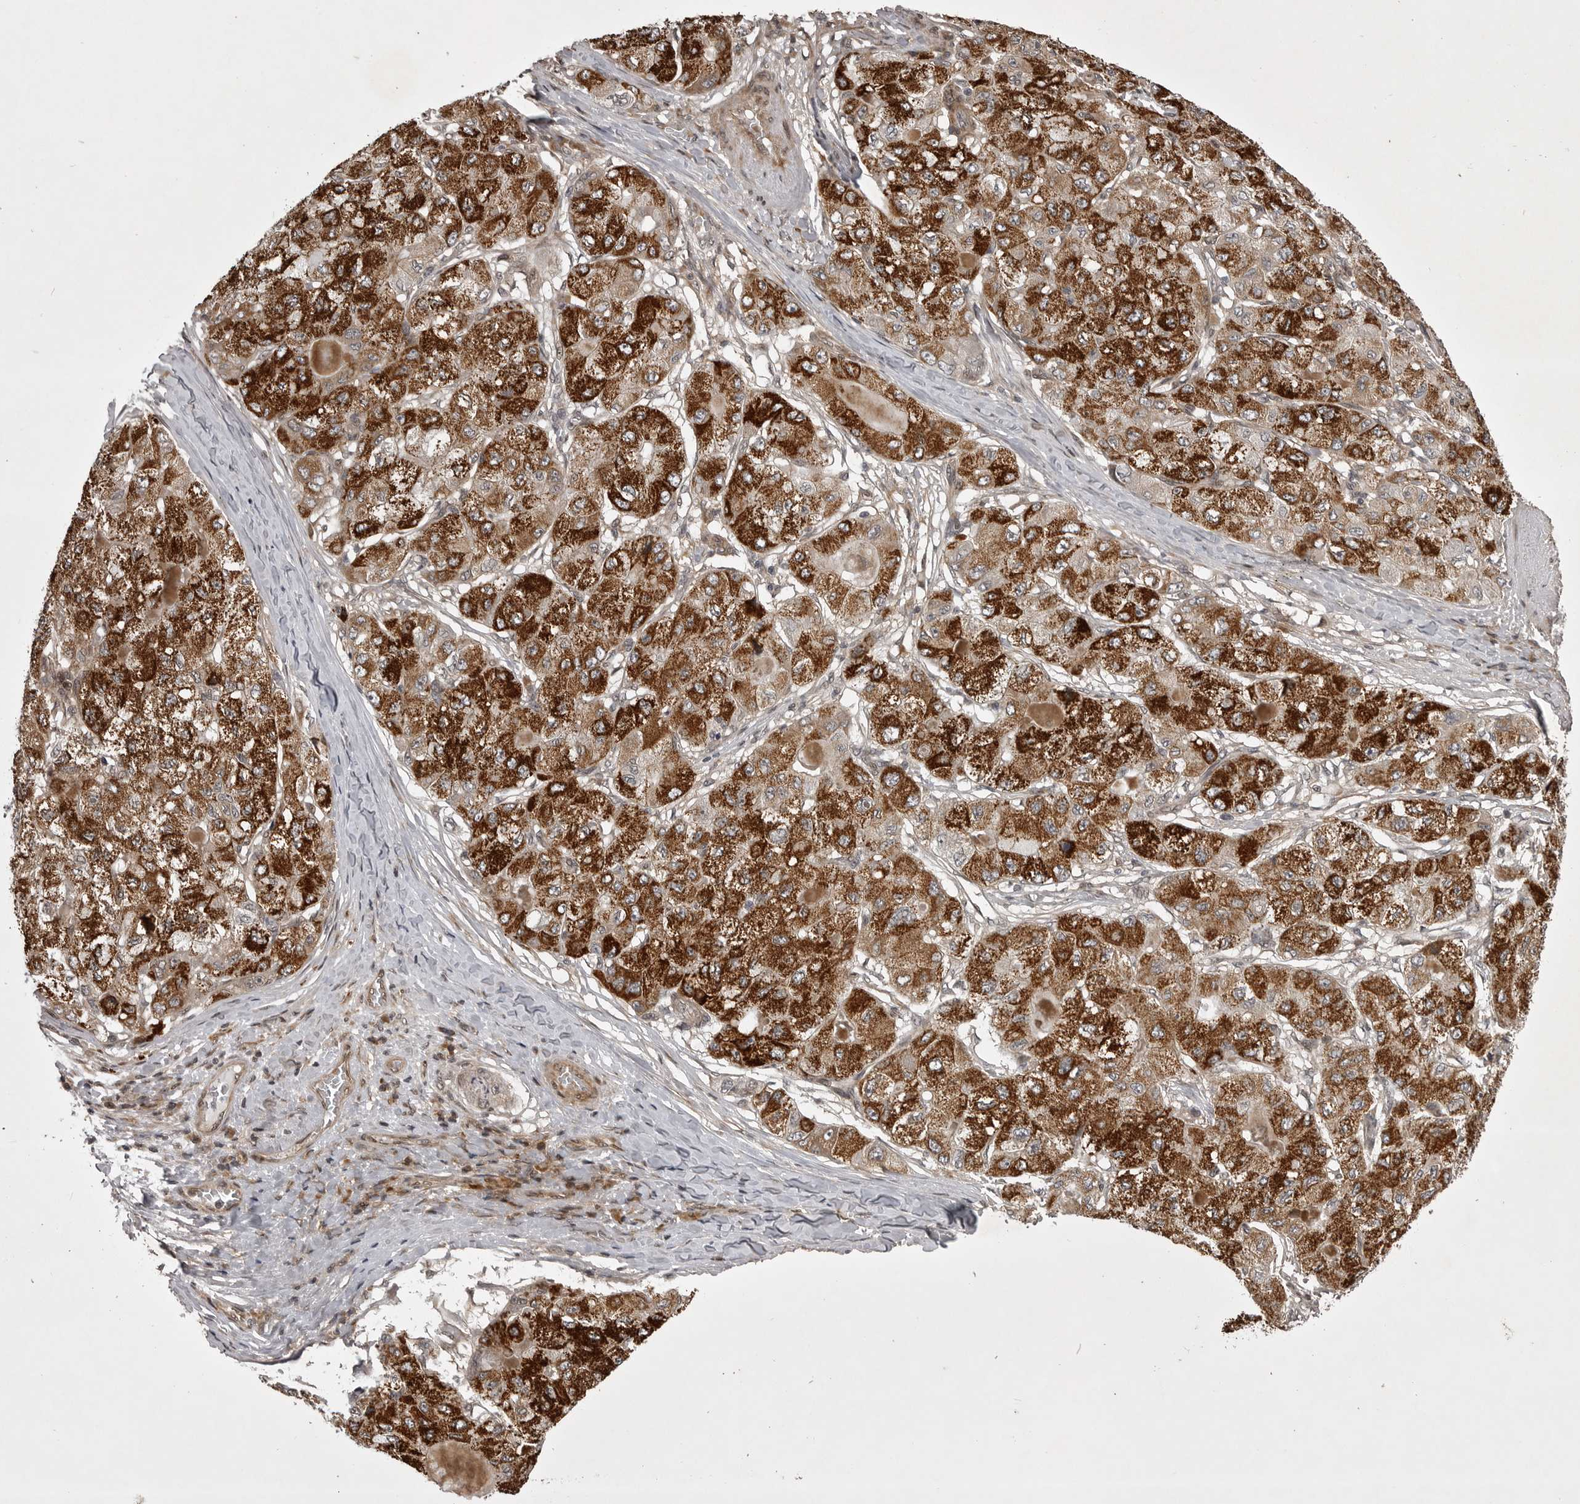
{"staining": {"intensity": "strong", "quantity": ">75%", "location": "cytoplasmic/membranous"}, "tissue": "liver cancer", "cell_type": "Tumor cells", "image_type": "cancer", "snomed": [{"axis": "morphology", "description": "Carcinoma, Hepatocellular, NOS"}, {"axis": "topography", "description": "Liver"}], "caption": "Liver cancer tissue displays strong cytoplasmic/membranous positivity in approximately >75% of tumor cells, visualized by immunohistochemistry.", "gene": "SNX16", "patient": {"sex": "male", "age": 80}}